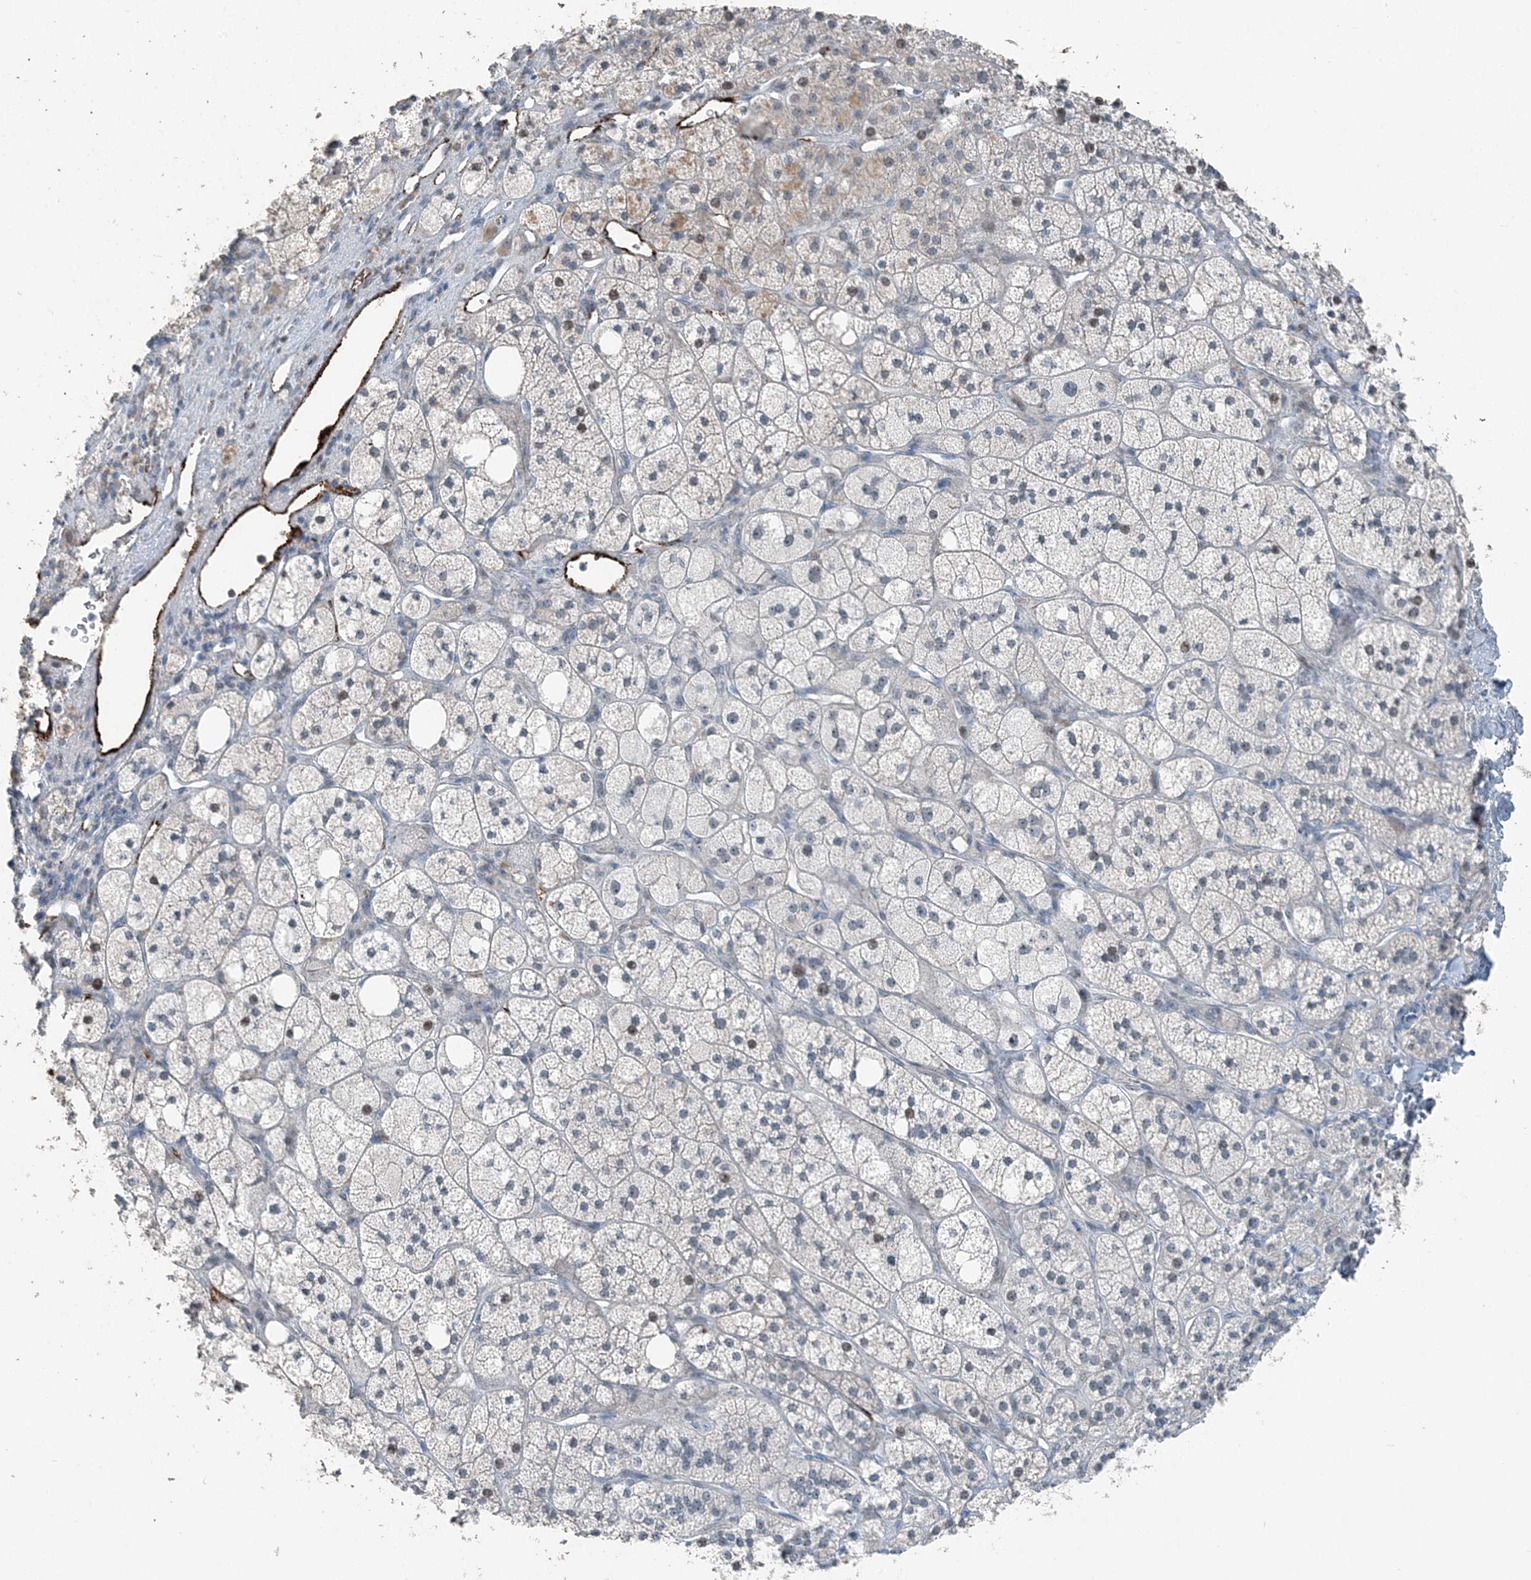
{"staining": {"intensity": "moderate", "quantity": "<25%", "location": "nuclear"}, "tissue": "adrenal gland", "cell_type": "Glandular cells", "image_type": "normal", "snomed": [{"axis": "morphology", "description": "Normal tissue, NOS"}, {"axis": "topography", "description": "Adrenal gland"}], "caption": "IHC micrograph of normal adrenal gland: adrenal gland stained using immunohistochemistry (IHC) exhibits low levels of moderate protein expression localized specifically in the nuclear of glandular cells, appearing as a nuclear brown color.", "gene": "ELOVL7", "patient": {"sex": "male", "age": 61}}